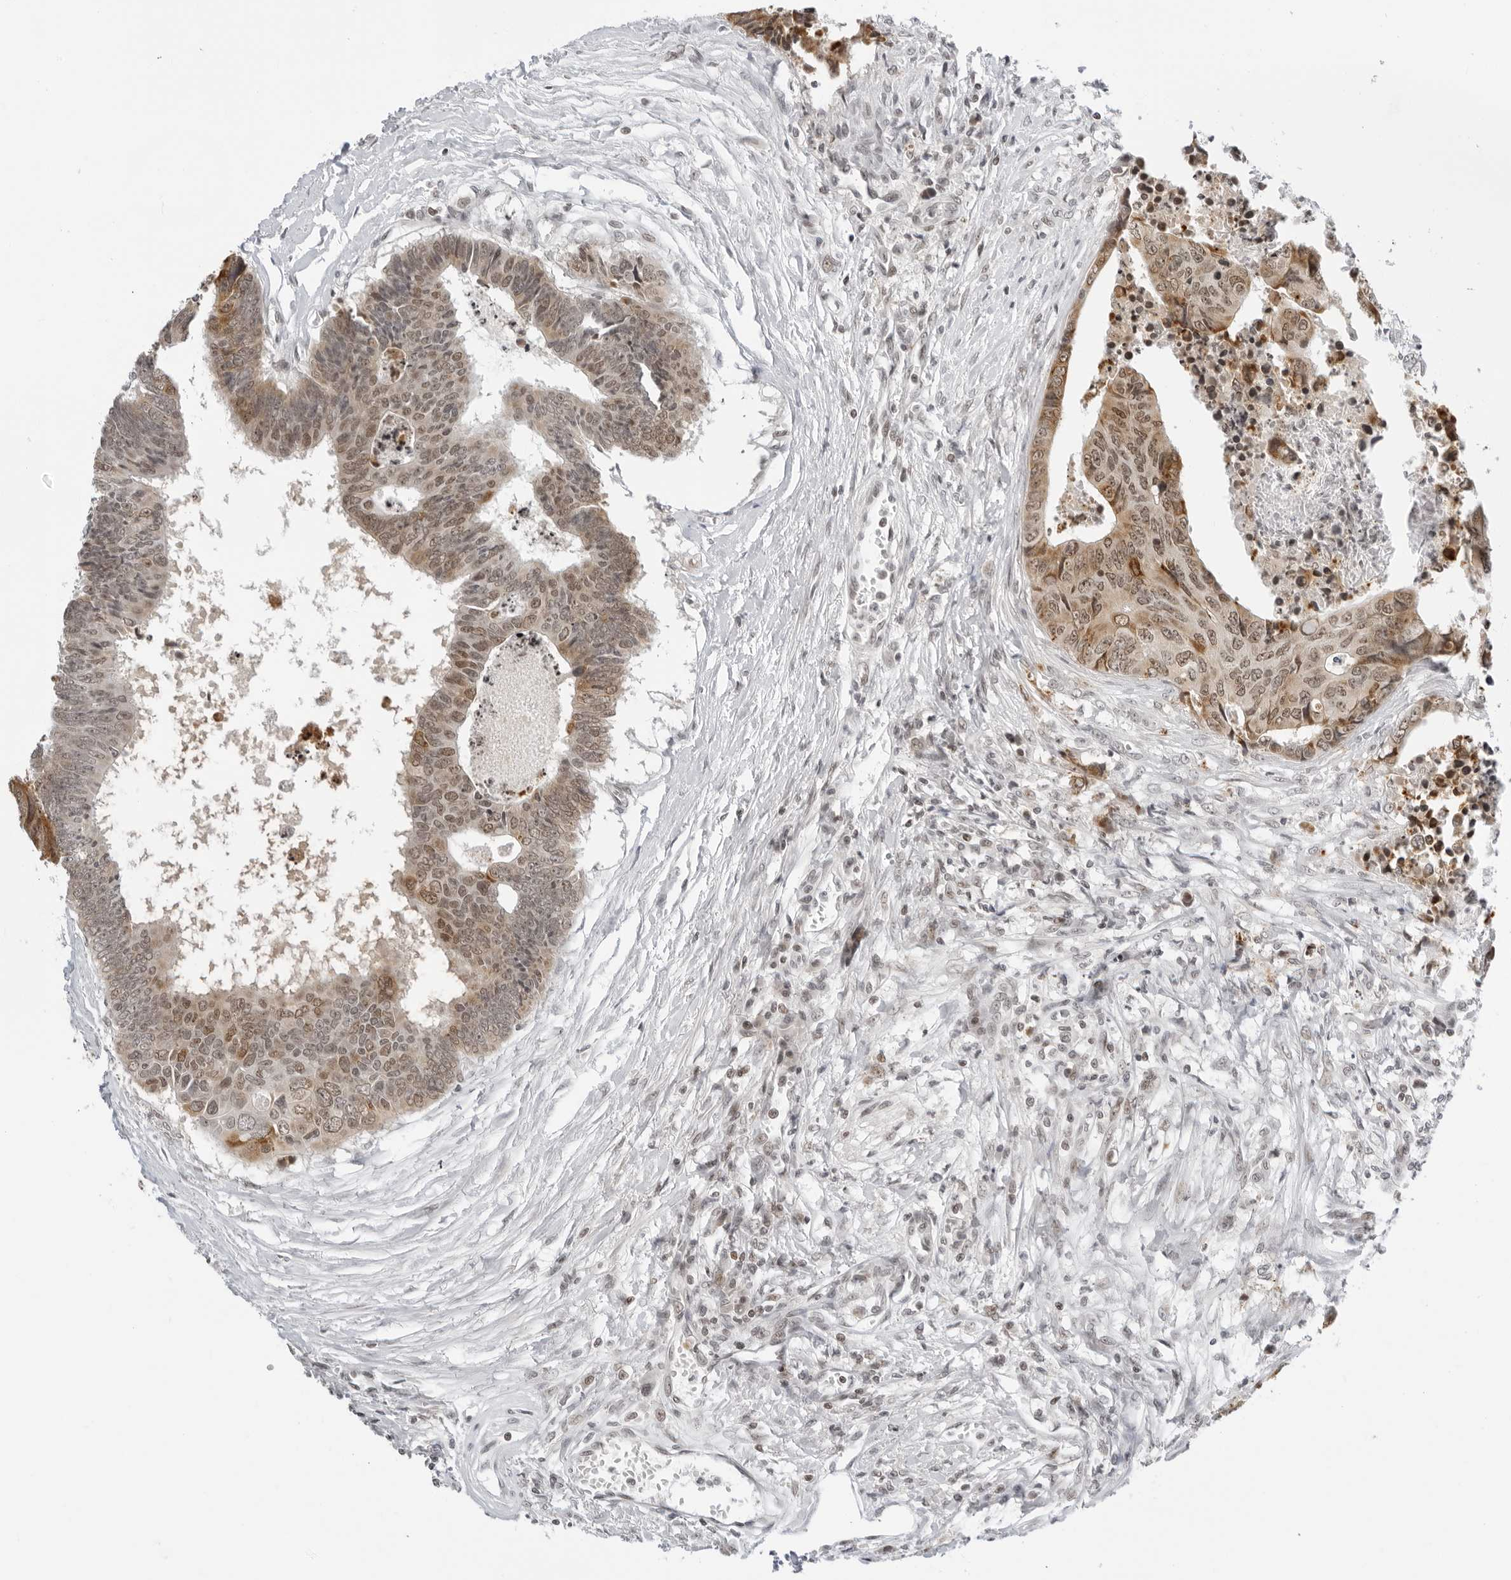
{"staining": {"intensity": "moderate", "quantity": ">75%", "location": "cytoplasmic/membranous,nuclear"}, "tissue": "colorectal cancer", "cell_type": "Tumor cells", "image_type": "cancer", "snomed": [{"axis": "morphology", "description": "Adenocarcinoma, NOS"}, {"axis": "topography", "description": "Rectum"}], "caption": "This is a micrograph of immunohistochemistry (IHC) staining of colorectal adenocarcinoma, which shows moderate expression in the cytoplasmic/membranous and nuclear of tumor cells.", "gene": "MSH6", "patient": {"sex": "male", "age": 84}}